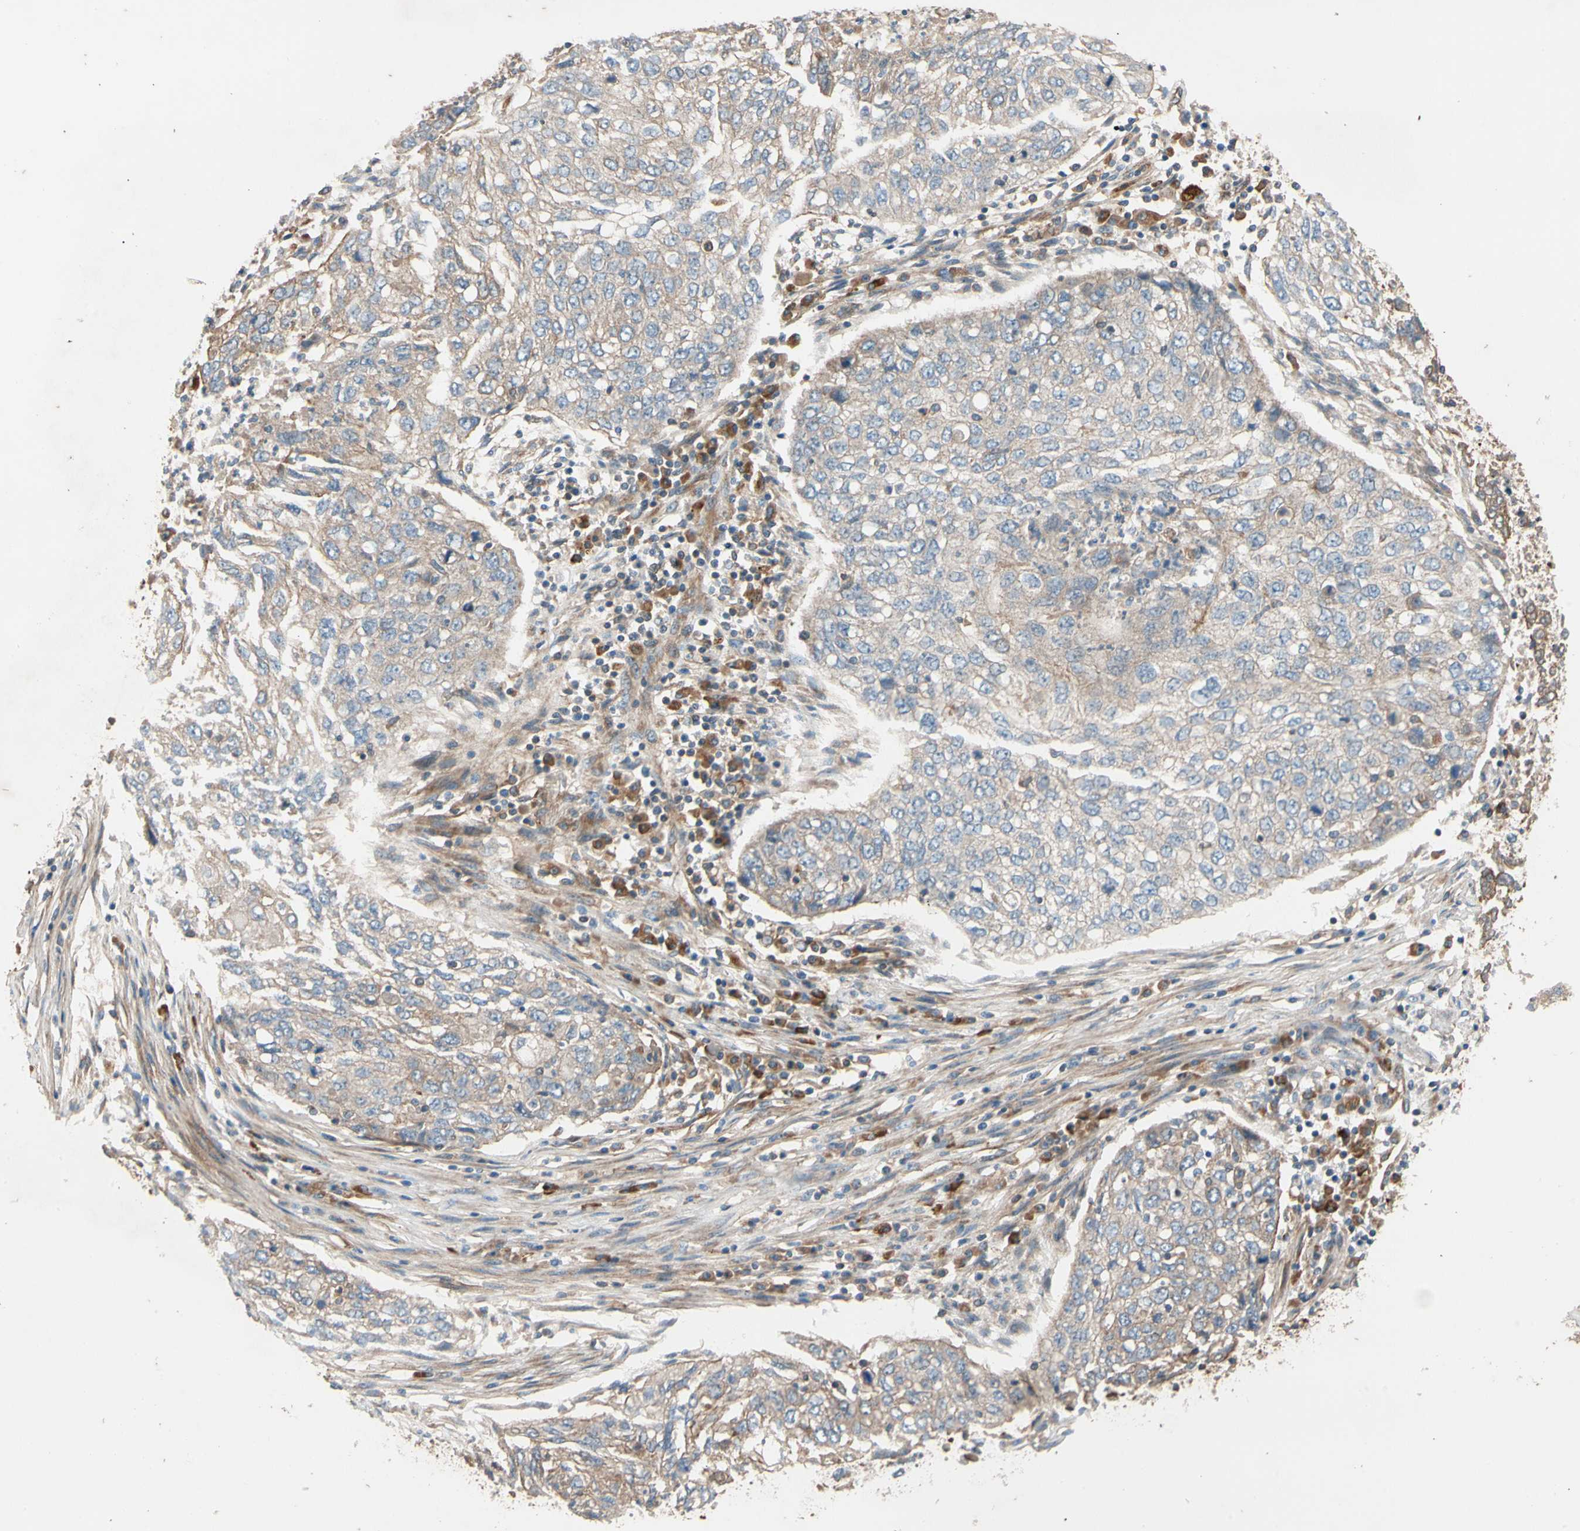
{"staining": {"intensity": "weak", "quantity": ">75%", "location": "cytoplasmic/membranous"}, "tissue": "lung cancer", "cell_type": "Tumor cells", "image_type": "cancer", "snomed": [{"axis": "morphology", "description": "Squamous cell carcinoma, NOS"}, {"axis": "topography", "description": "Lung"}], "caption": "Immunohistochemical staining of squamous cell carcinoma (lung) exhibits low levels of weak cytoplasmic/membranous protein staining in about >75% of tumor cells.", "gene": "PHYH", "patient": {"sex": "female", "age": 63}}